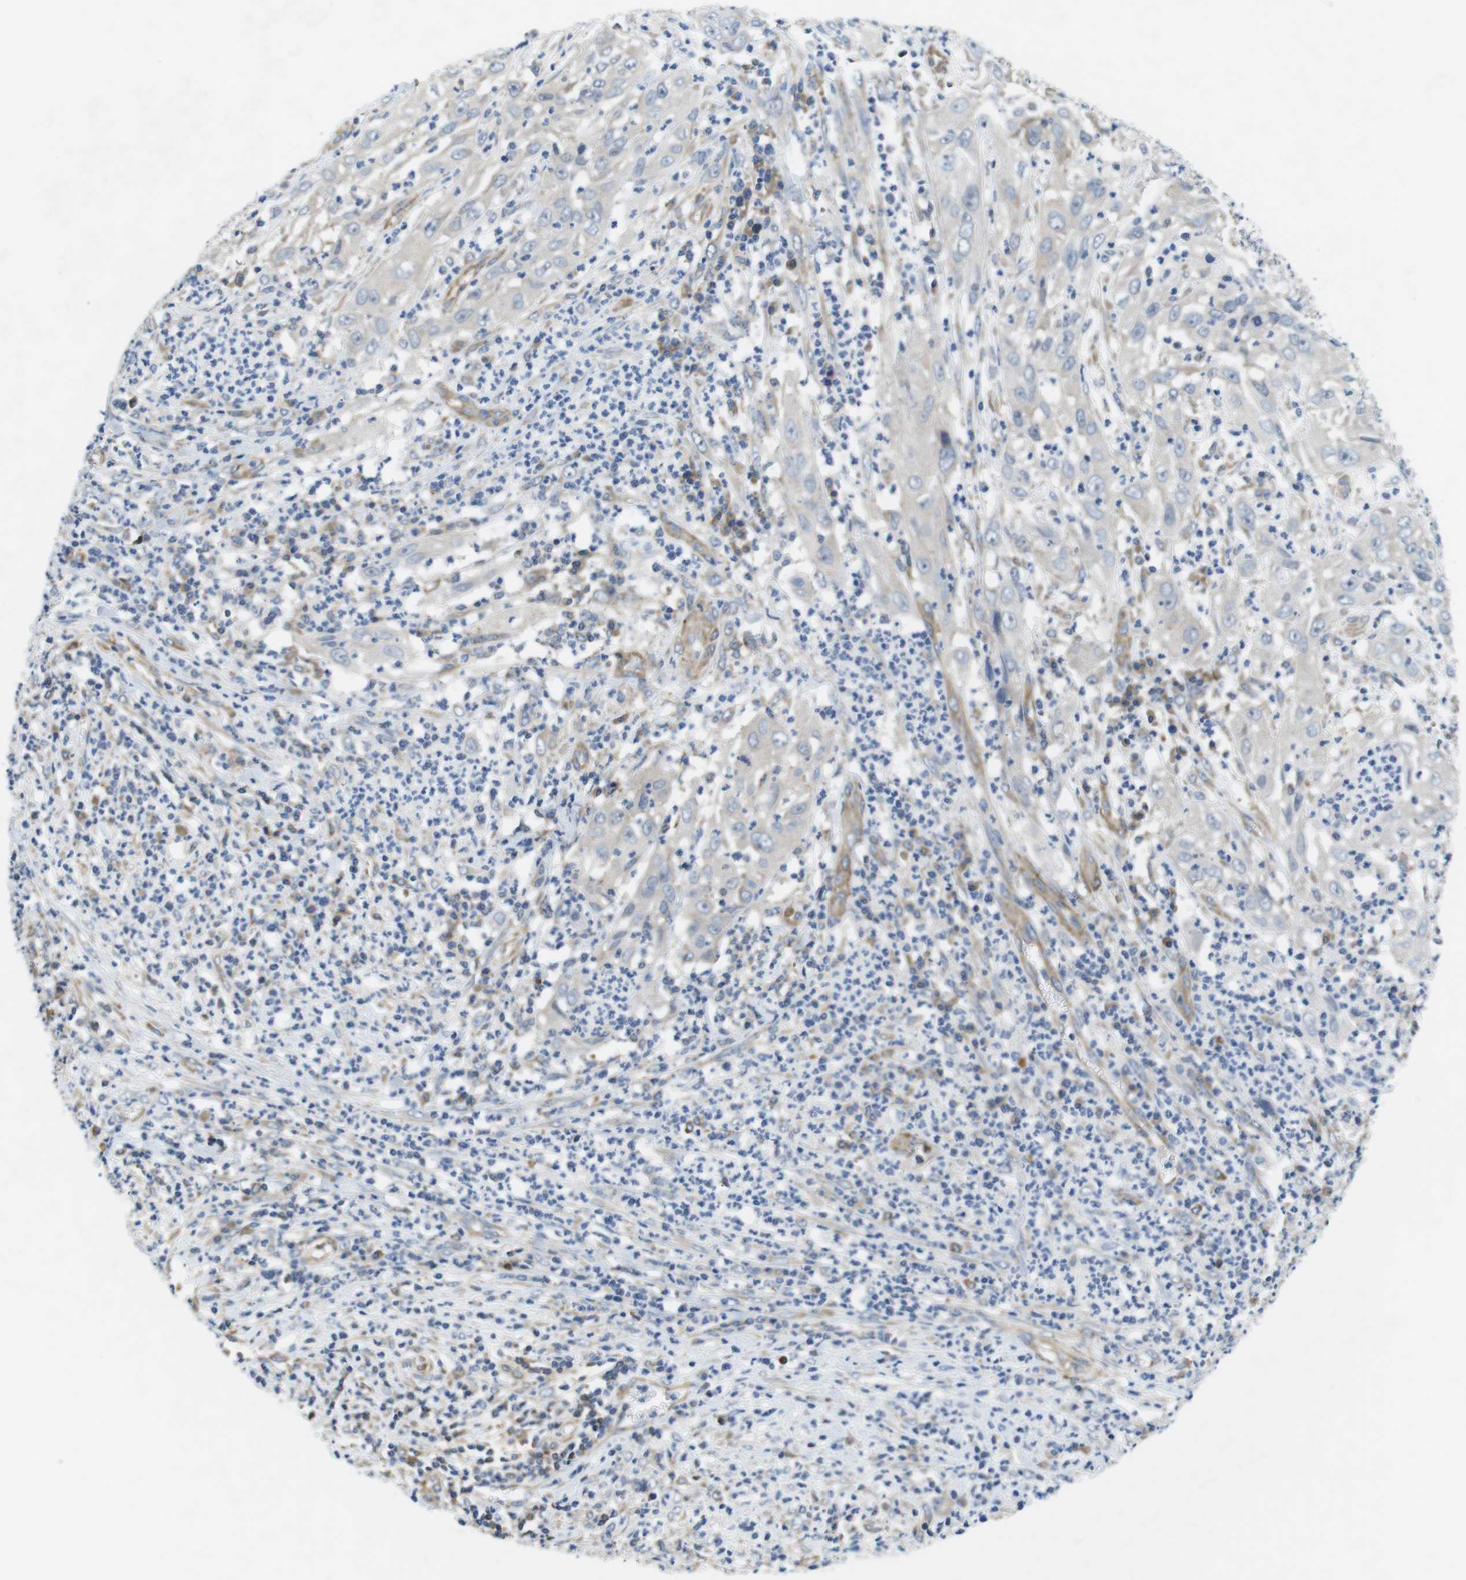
{"staining": {"intensity": "negative", "quantity": "none", "location": "none"}, "tissue": "cervical cancer", "cell_type": "Tumor cells", "image_type": "cancer", "snomed": [{"axis": "morphology", "description": "Squamous cell carcinoma, NOS"}, {"axis": "topography", "description": "Cervix"}], "caption": "Micrograph shows no significant protein expression in tumor cells of cervical cancer. (DAB (3,3'-diaminobenzidine) IHC with hematoxylin counter stain).", "gene": "DCLK1", "patient": {"sex": "female", "age": 32}}